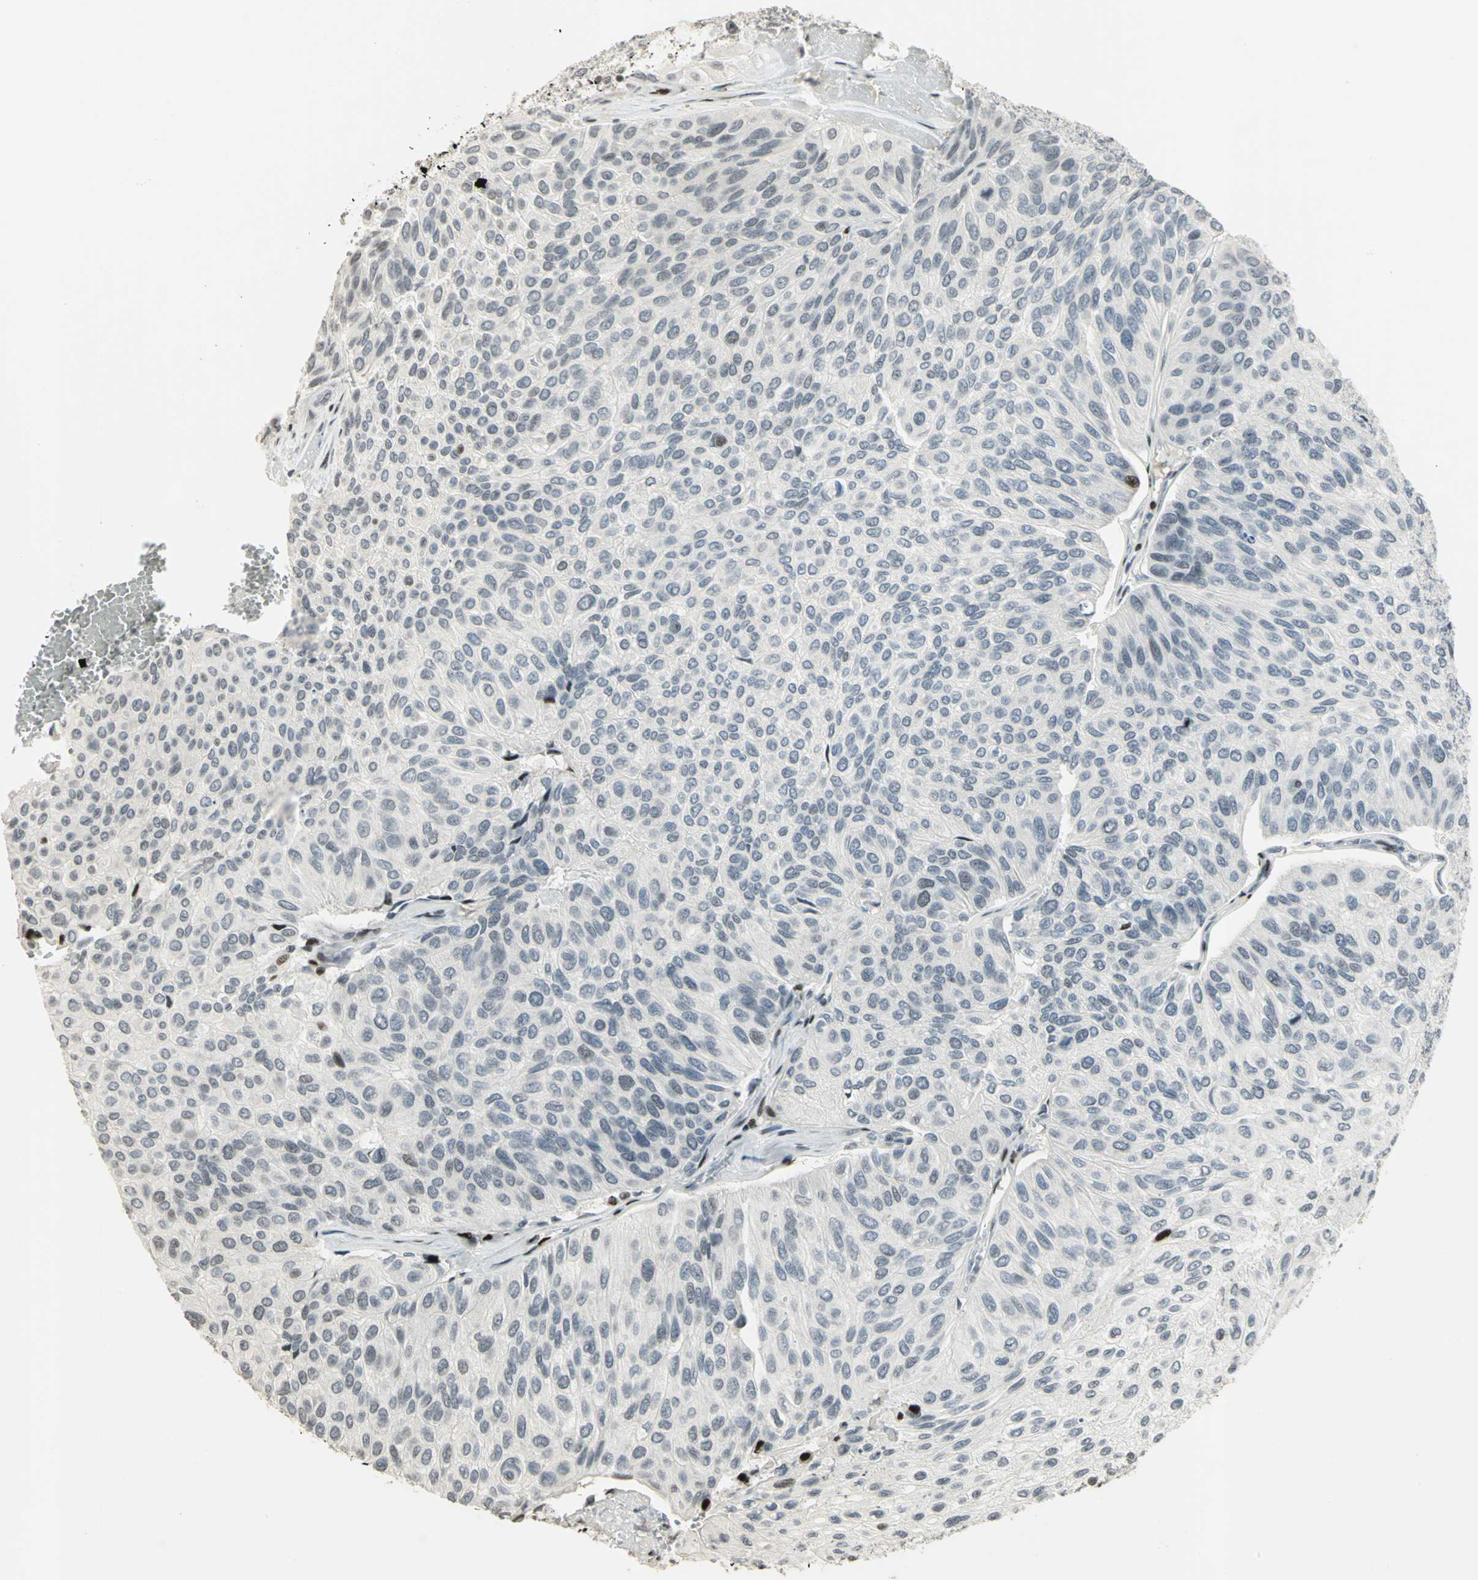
{"staining": {"intensity": "moderate", "quantity": "<25%", "location": "nuclear"}, "tissue": "urothelial cancer", "cell_type": "Tumor cells", "image_type": "cancer", "snomed": [{"axis": "morphology", "description": "Urothelial carcinoma, High grade"}, {"axis": "topography", "description": "Urinary bladder"}], "caption": "Human urothelial carcinoma (high-grade) stained for a protein (brown) exhibits moderate nuclear positive staining in approximately <25% of tumor cells.", "gene": "KDM1A", "patient": {"sex": "male", "age": 66}}